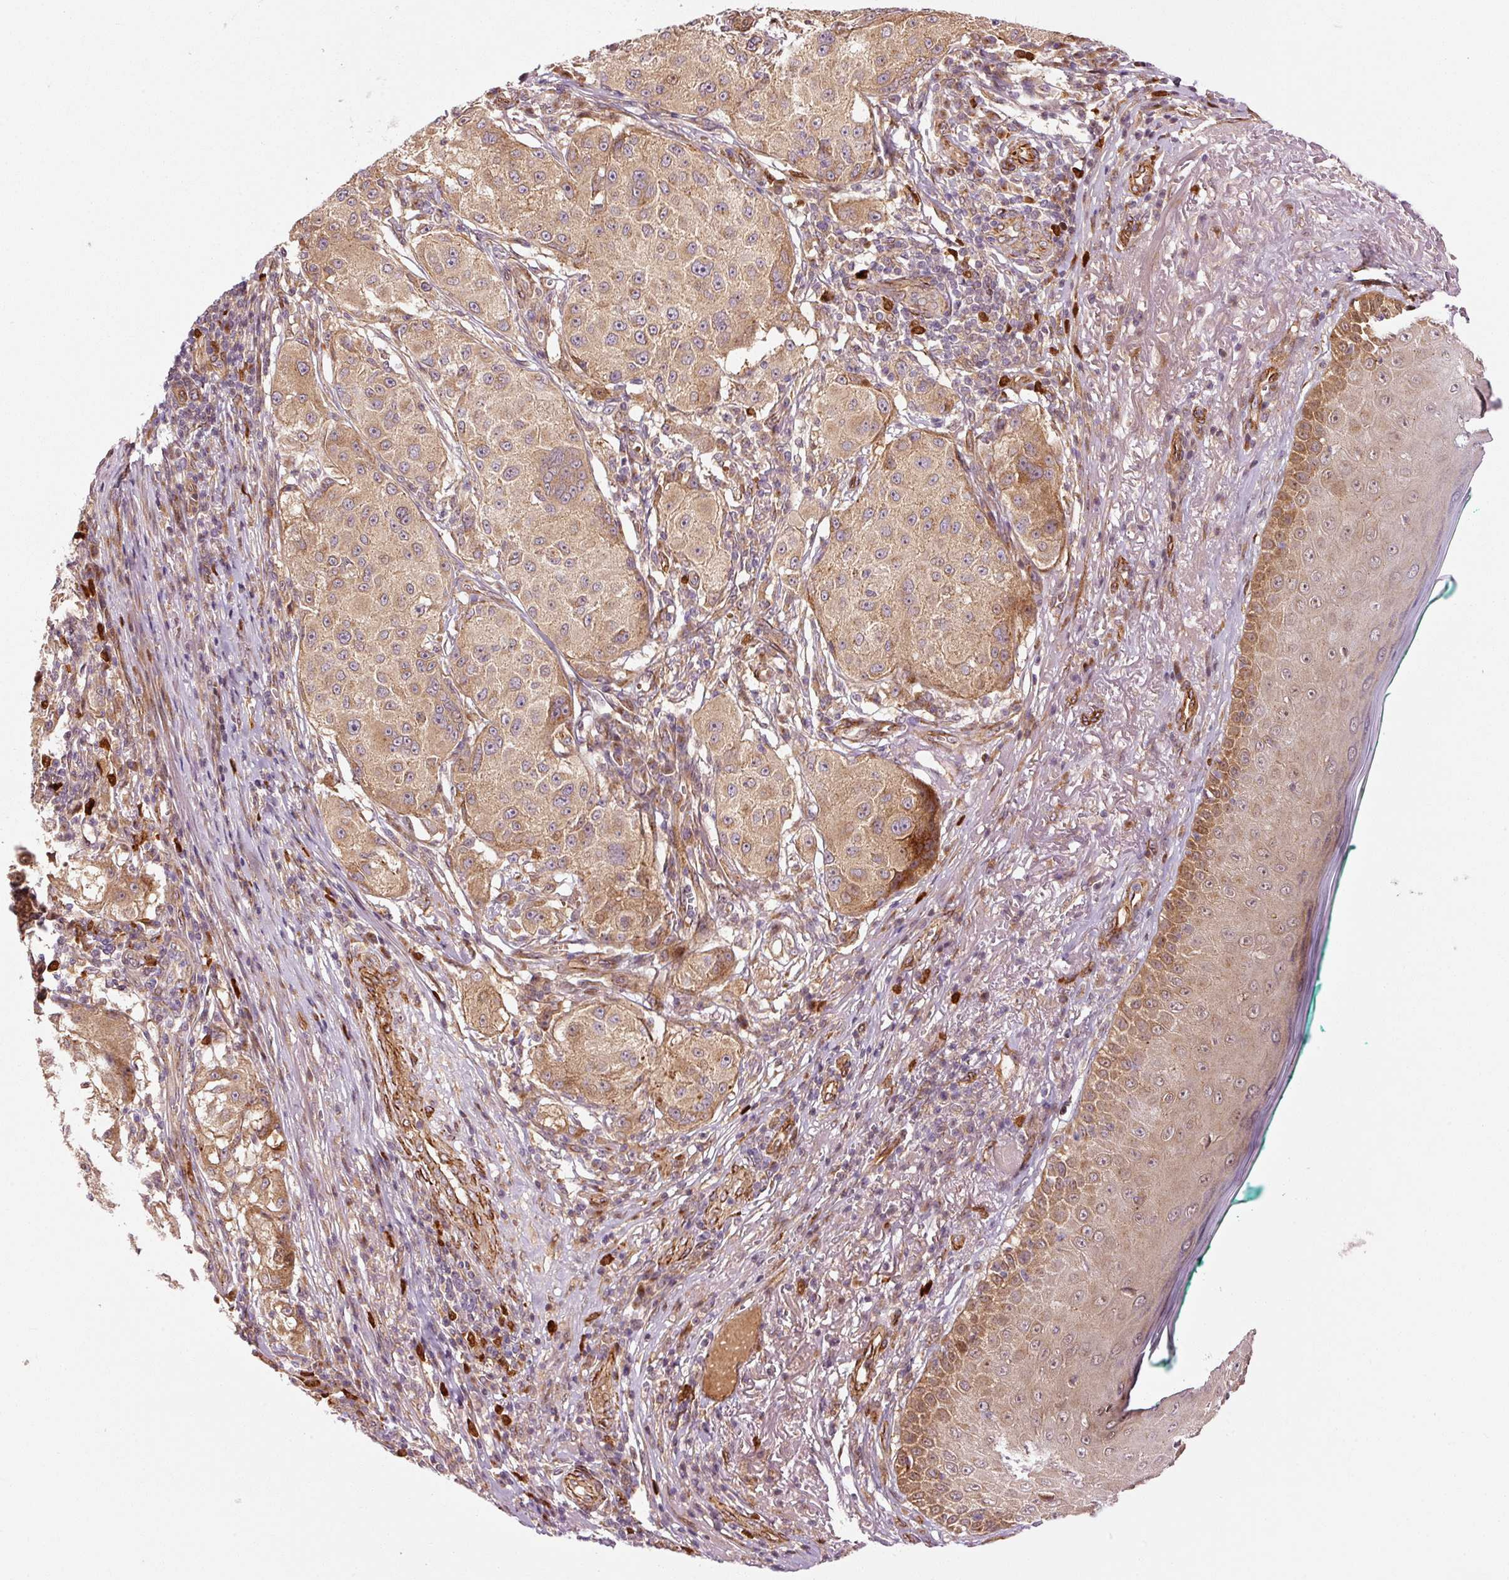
{"staining": {"intensity": "moderate", "quantity": ">75%", "location": "cytoplasmic/membranous"}, "tissue": "melanoma", "cell_type": "Tumor cells", "image_type": "cancer", "snomed": [{"axis": "morphology", "description": "Necrosis, NOS"}, {"axis": "morphology", "description": "Malignant melanoma, NOS"}, {"axis": "topography", "description": "Skin"}], "caption": "Tumor cells exhibit moderate cytoplasmic/membranous staining in about >75% of cells in melanoma.", "gene": "PPP1R14B", "patient": {"sex": "female", "age": 87}}